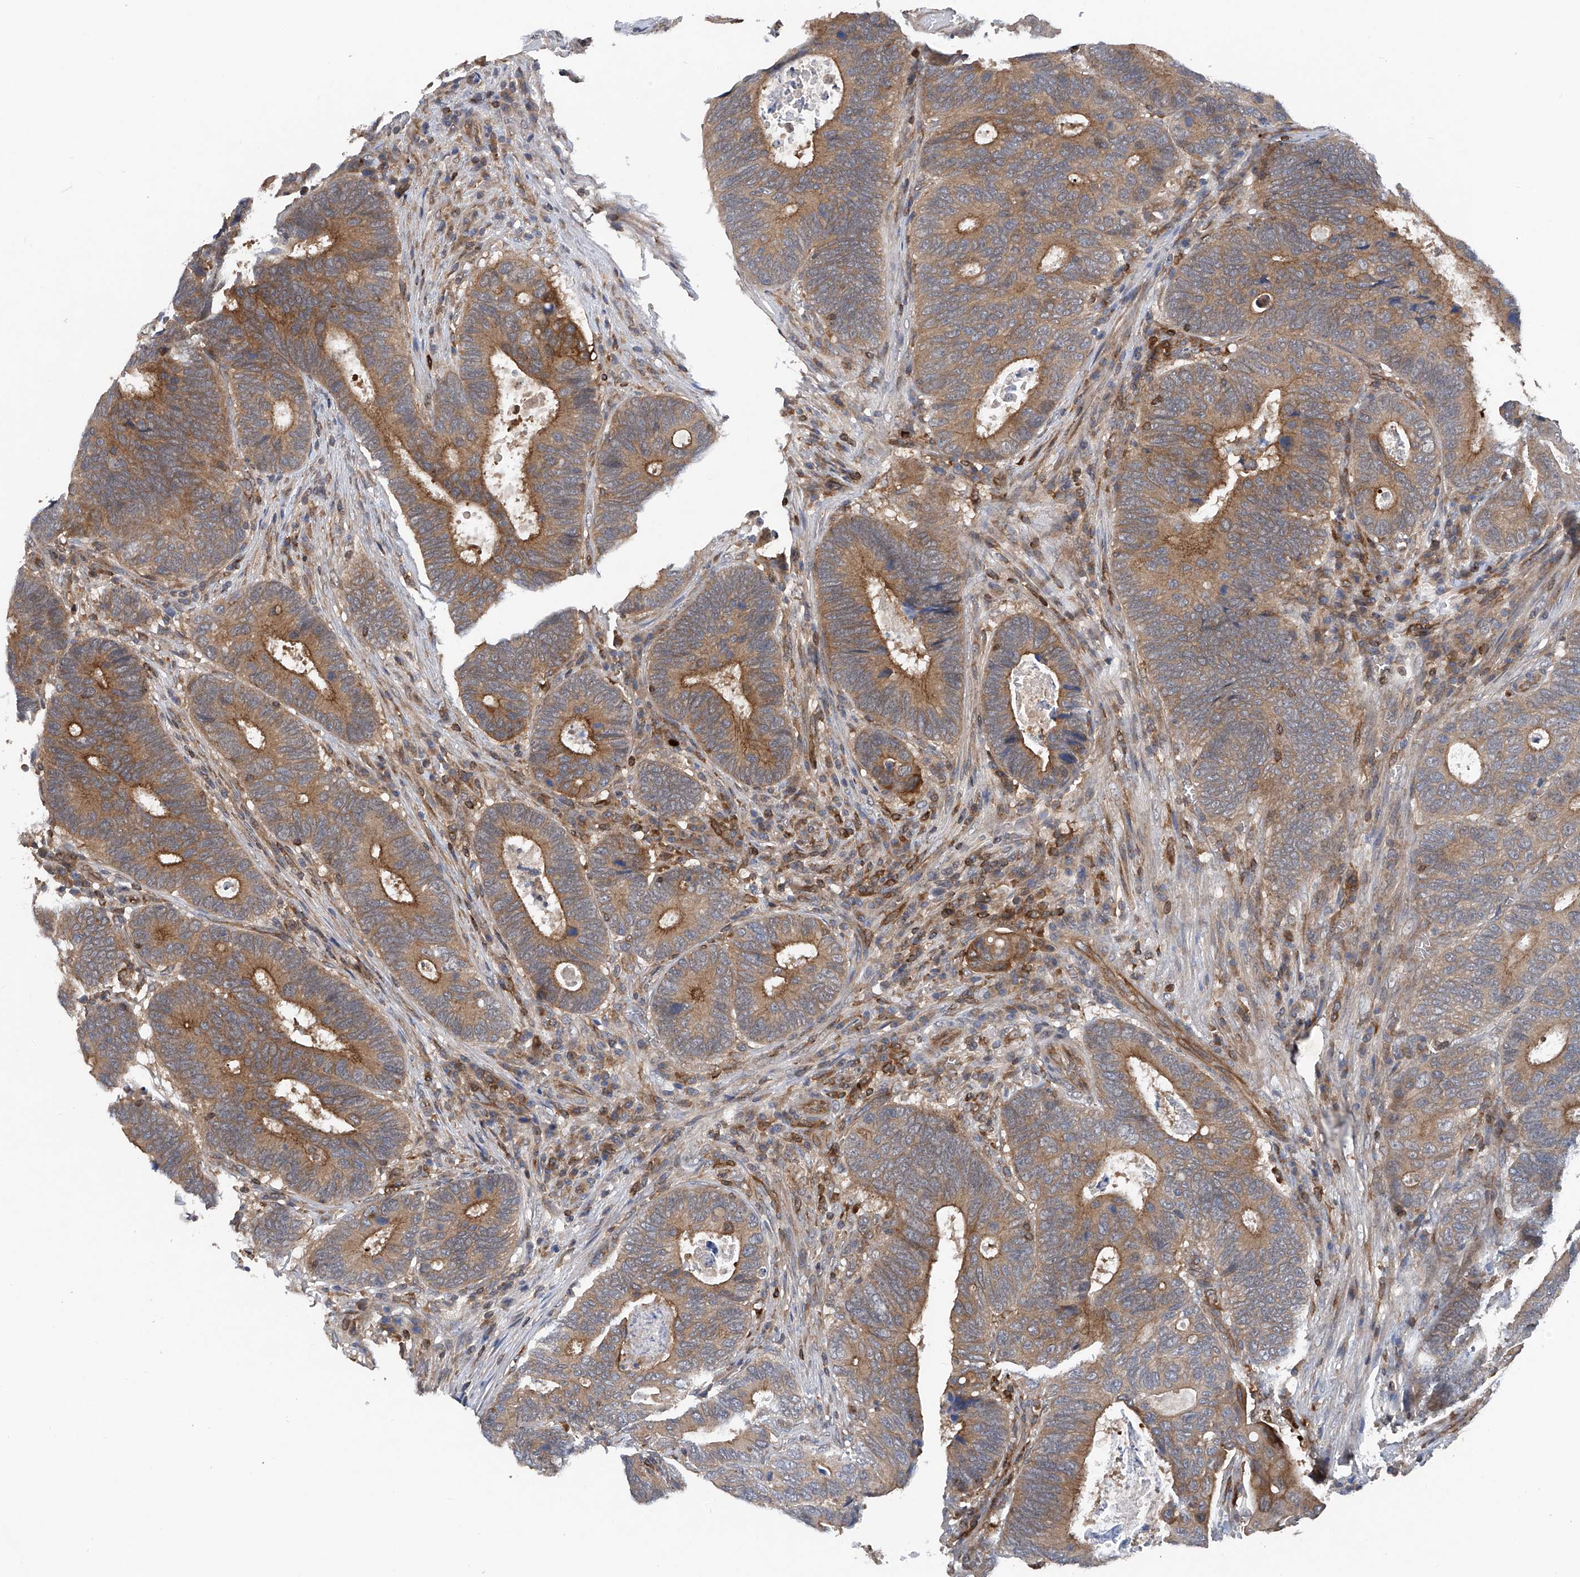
{"staining": {"intensity": "moderate", "quantity": ">75%", "location": "cytoplasmic/membranous"}, "tissue": "colorectal cancer", "cell_type": "Tumor cells", "image_type": "cancer", "snomed": [{"axis": "morphology", "description": "Adenocarcinoma, NOS"}, {"axis": "topography", "description": "Colon"}], "caption": "An image showing moderate cytoplasmic/membranous staining in about >75% of tumor cells in colorectal cancer (adenocarcinoma), as visualized by brown immunohistochemical staining.", "gene": "TRIM38", "patient": {"sex": "male", "age": 72}}